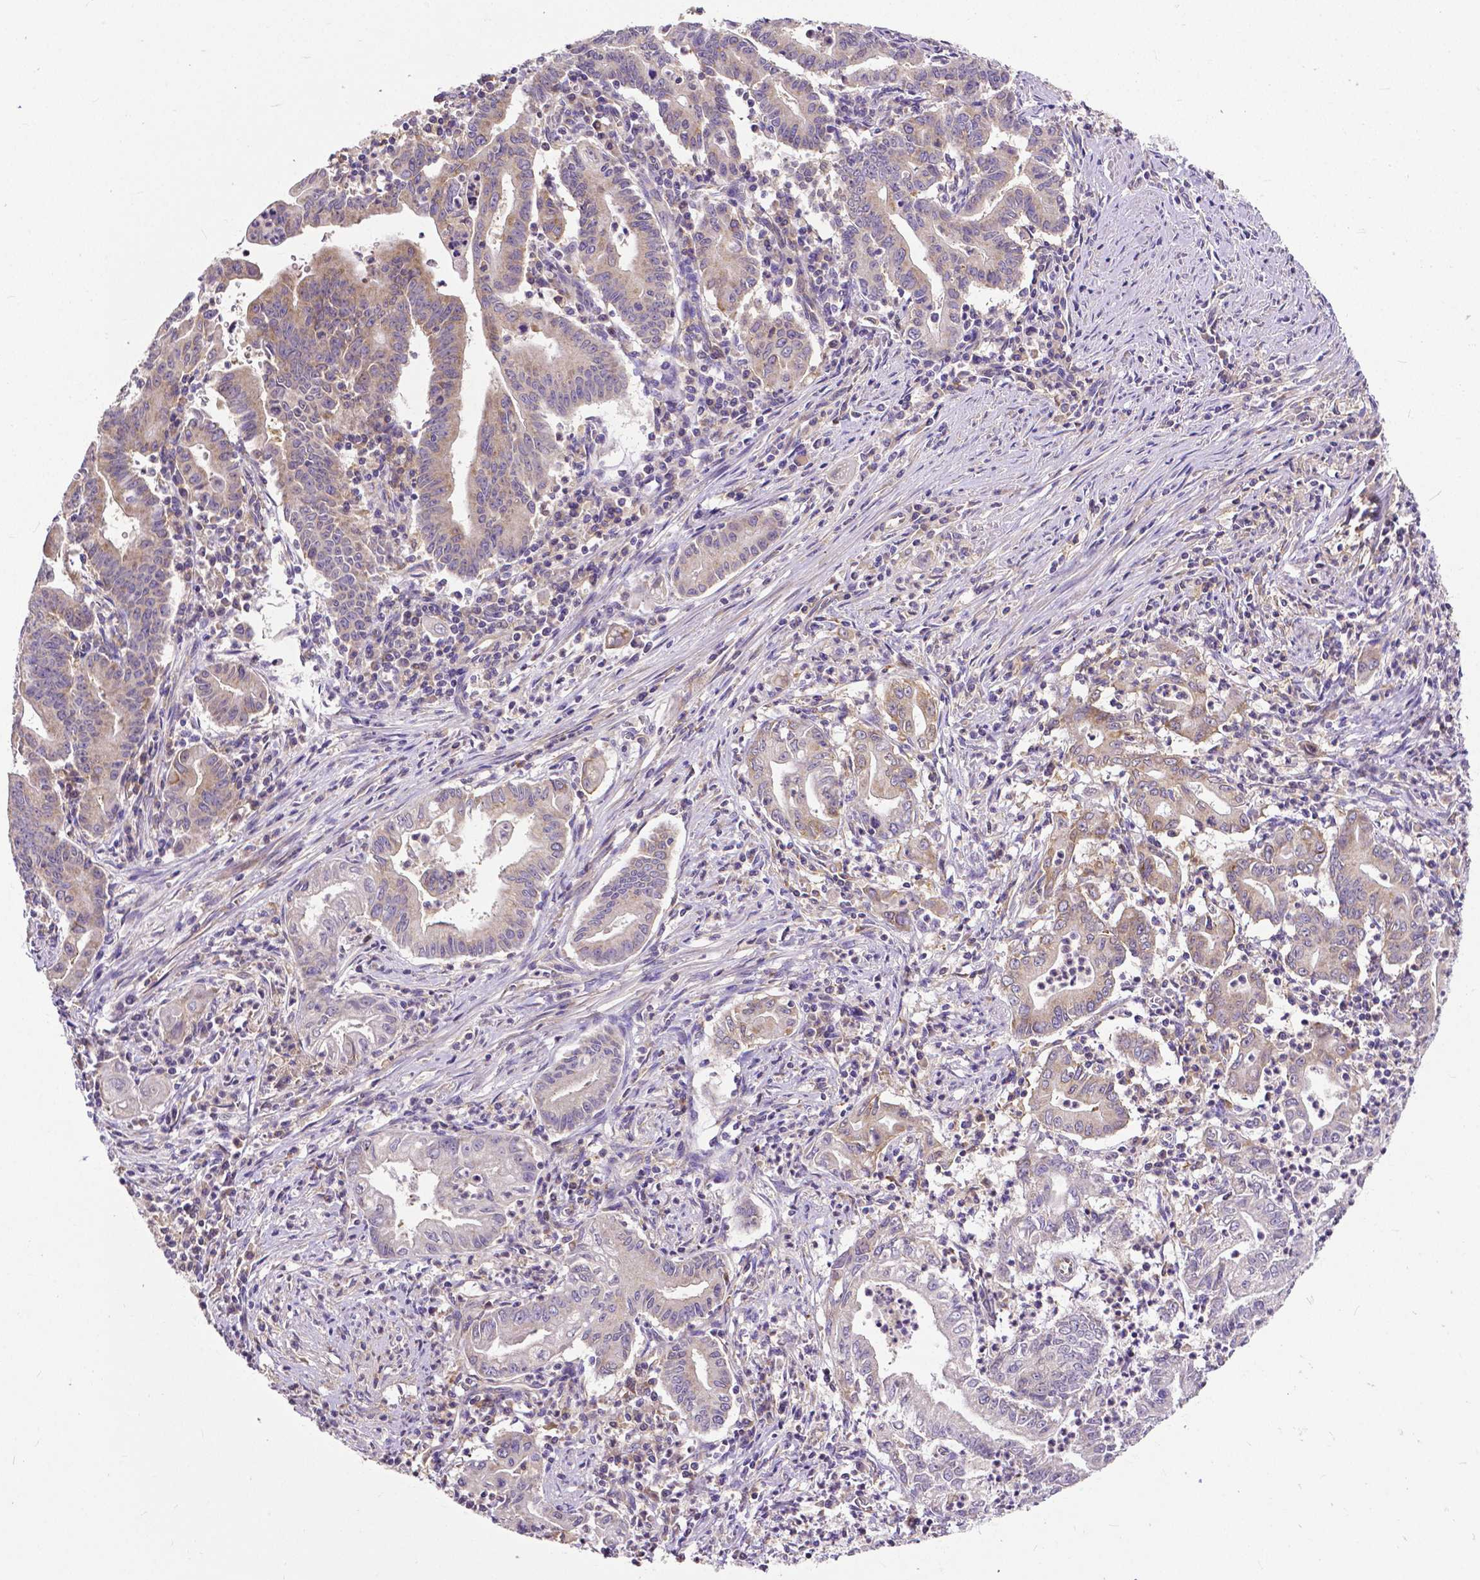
{"staining": {"intensity": "weak", "quantity": "<25%", "location": "cytoplasmic/membranous"}, "tissue": "stomach cancer", "cell_type": "Tumor cells", "image_type": "cancer", "snomed": [{"axis": "morphology", "description": "Adenocarcinoma, NOS"}, {"axis": "topography", "description": "Stomach, upper"}], "caption": "There is no significant expression in tumor cells of adenocarcinoma (stomach).", "gene": "DICER1", "patient": {"sex": "female", "age": 79}}